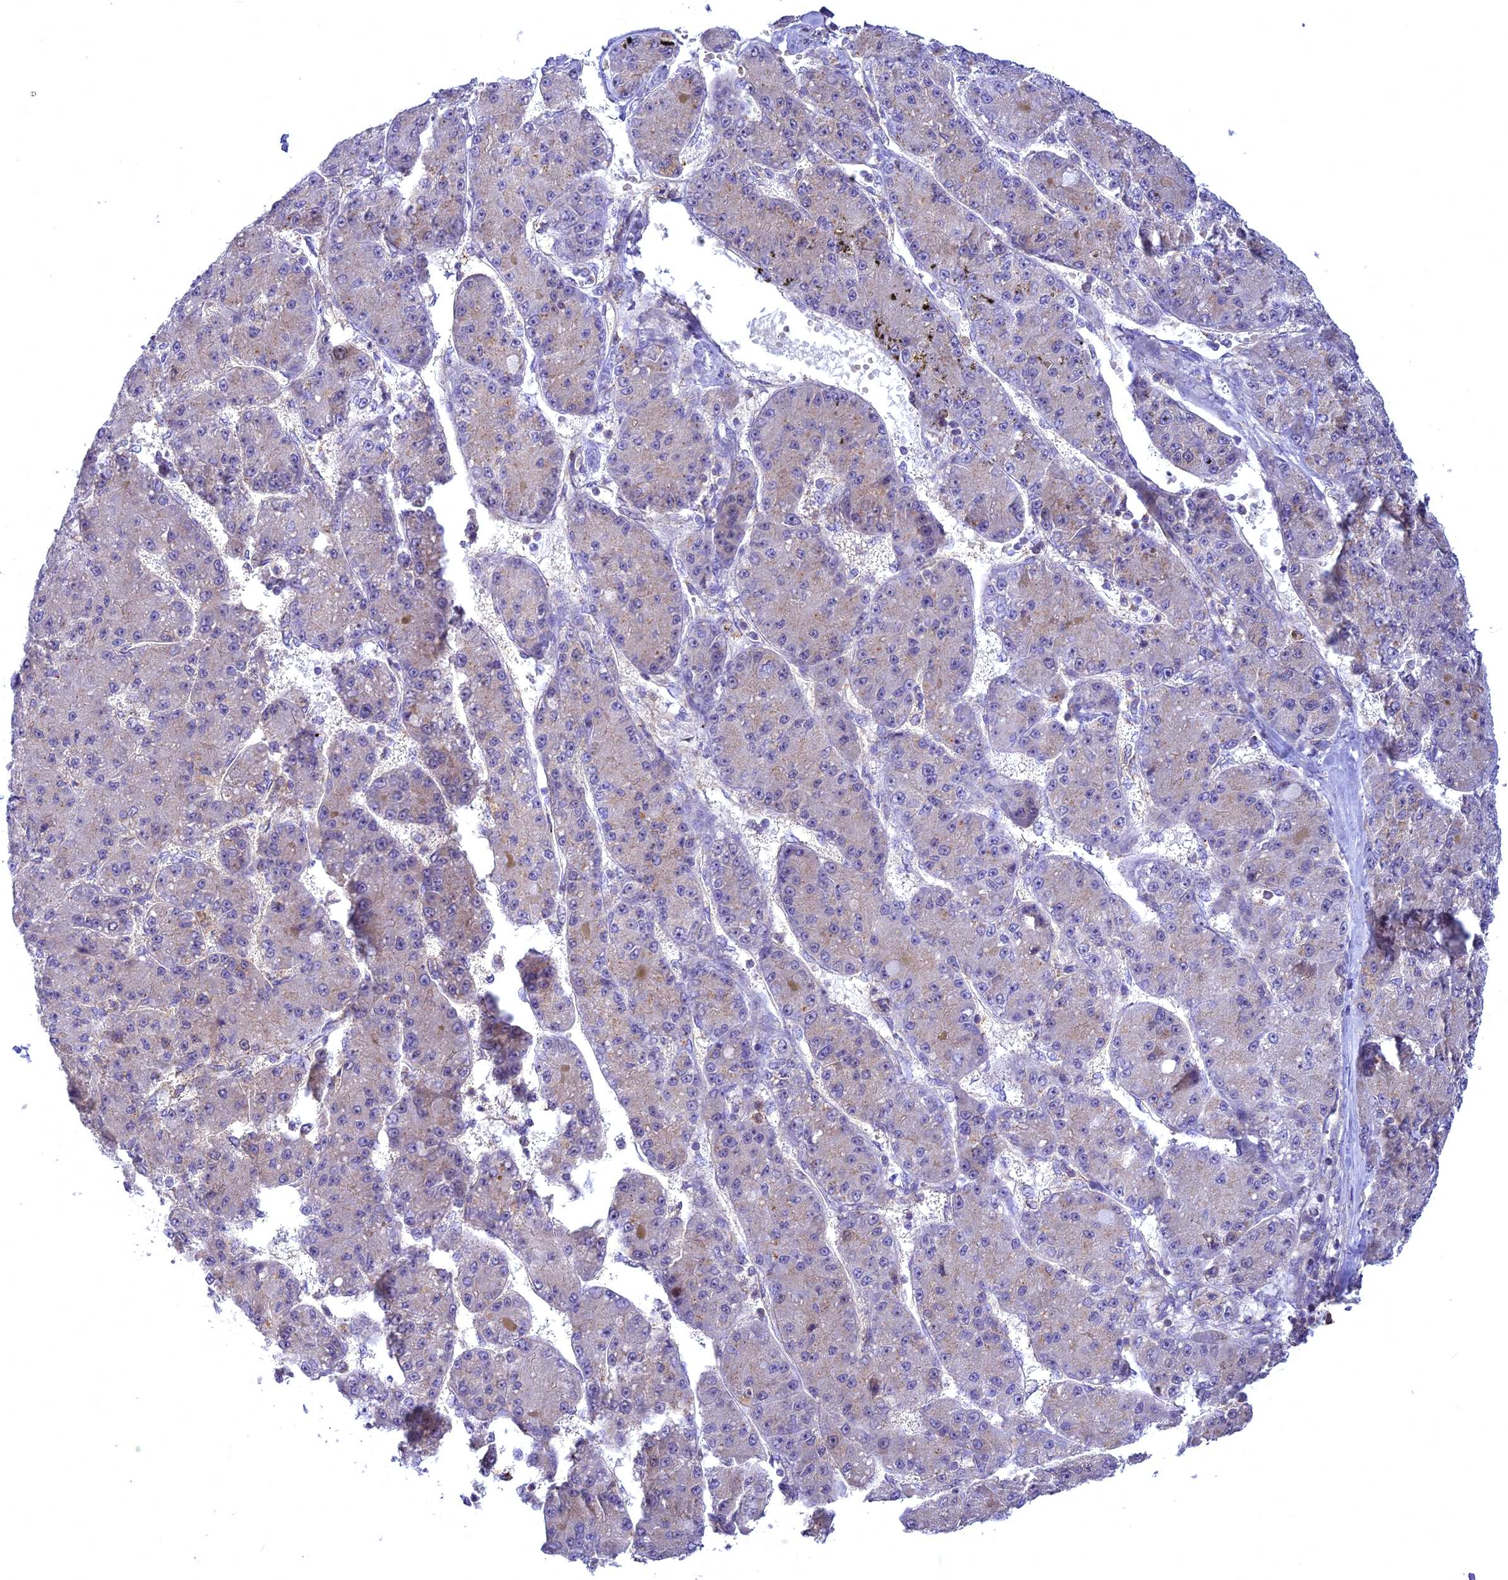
{"staining": {"intensity": "negative", "quantity": "none", "location": "none"}, "tissue": "liver cancer", "cell_type": "Tumor cells", "image_type": "cancer", "snomed": [{"axis": "morphology", "description": "Carcinoma, Hepatocellular, NOS"}, {"axis": "topography", "description": "Liver"}], "caption": "Human liver cancer (hepatocellular carcinoma) stained for a protein using immunohistochemistry (IHC) demonstrates no positivity in tumor cells.", "gene": "CENPV", "patient": {"sex": "male", "age": 67}}